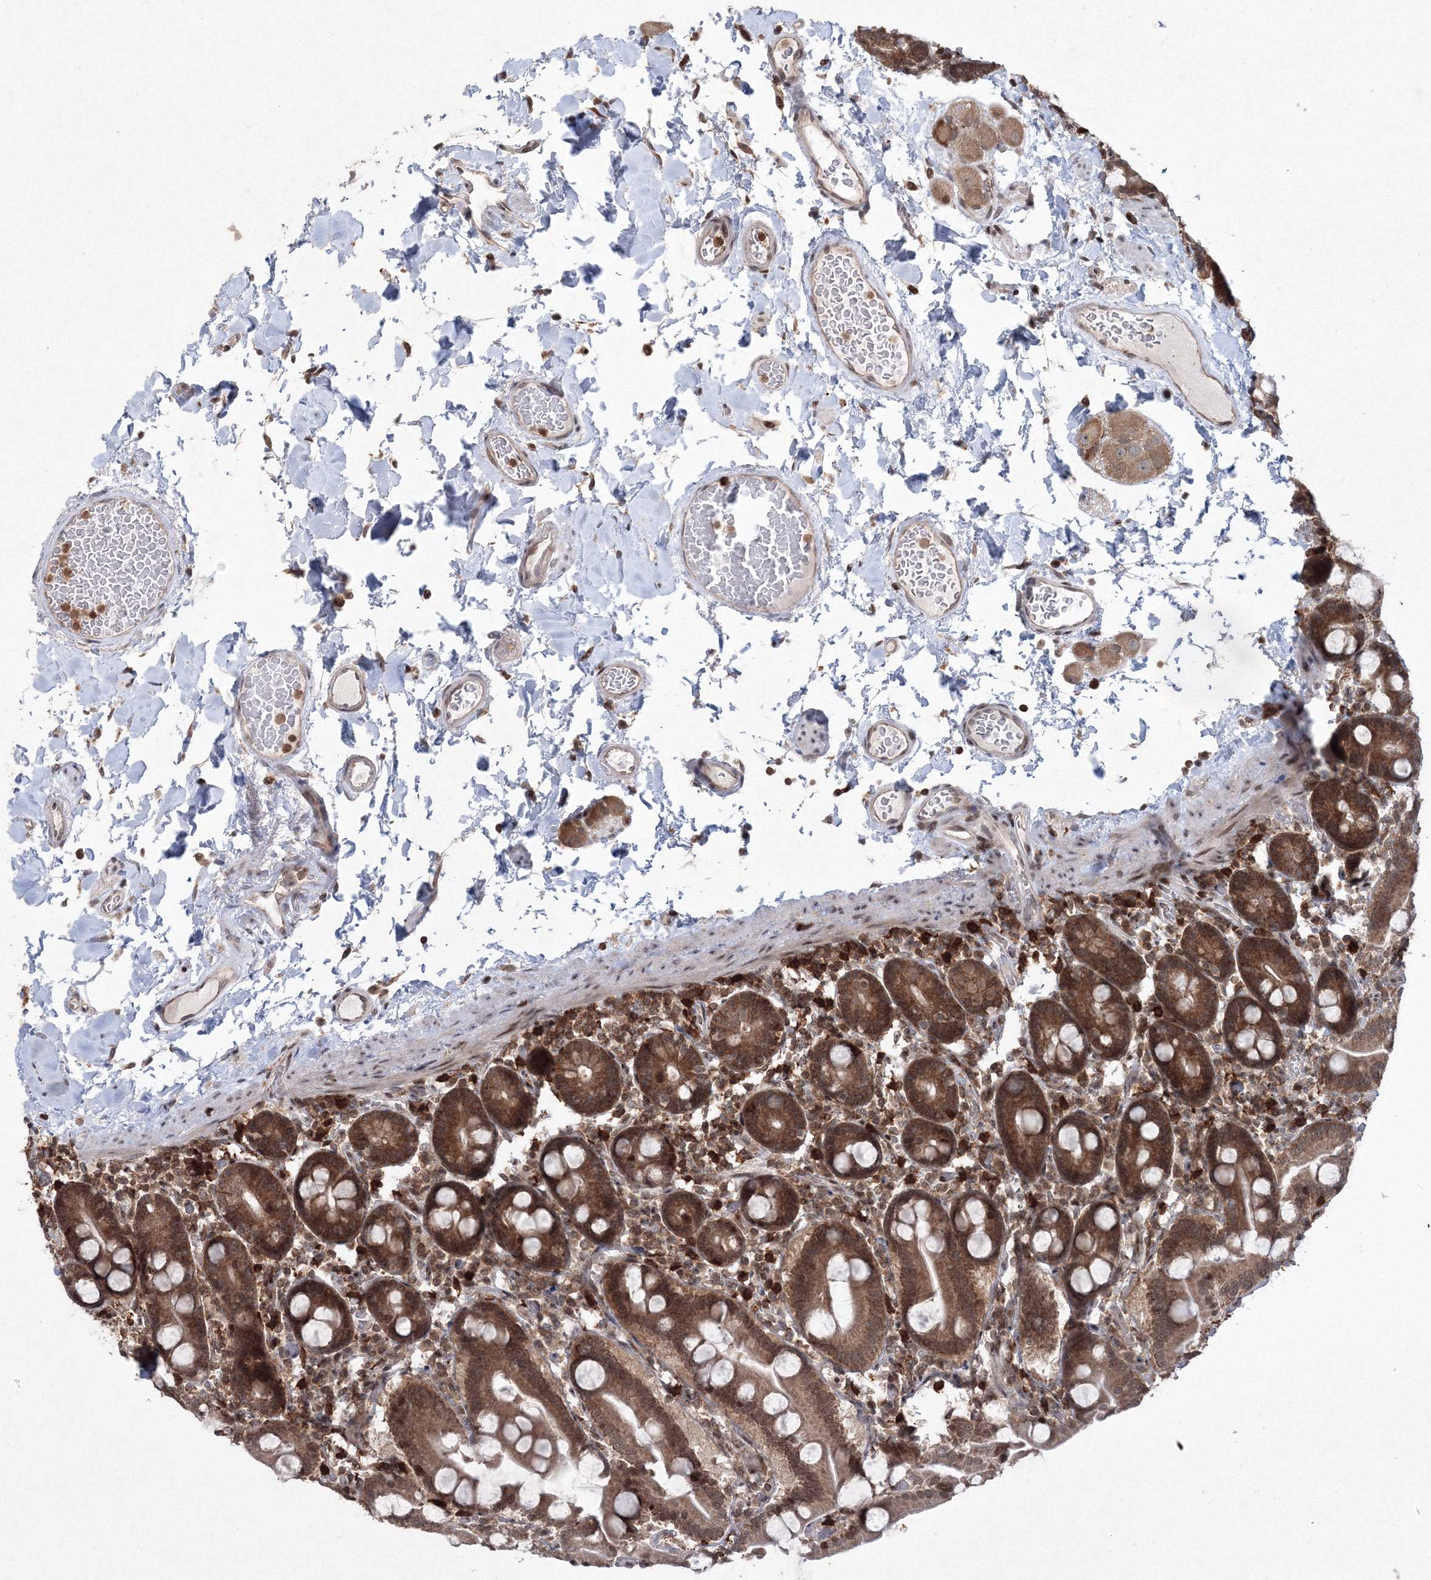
{"staining": {"intensity": "strong", "quantity": ">75%", "location": "cytoplasmic/membranous,nuclear"}, "tissue": "duodenum", "cell_type": "Glandular cells", "image_type": "normal", "snomed": [{"axis": "morphology", "description": "Normal tissue, NOS"}, {"axis": "topography", "description": "Duodenum"}], "caption": "A photomicrograph of human duodenum stained for a protein exhibits strong cytoplasmic/membranous,nuclear brown staining in glandular cells. (DAB = brown stain, brightfield microscopy at high magnification).", "gene": "MKRN2", "patient": {"sex": "male", "age": 55}}